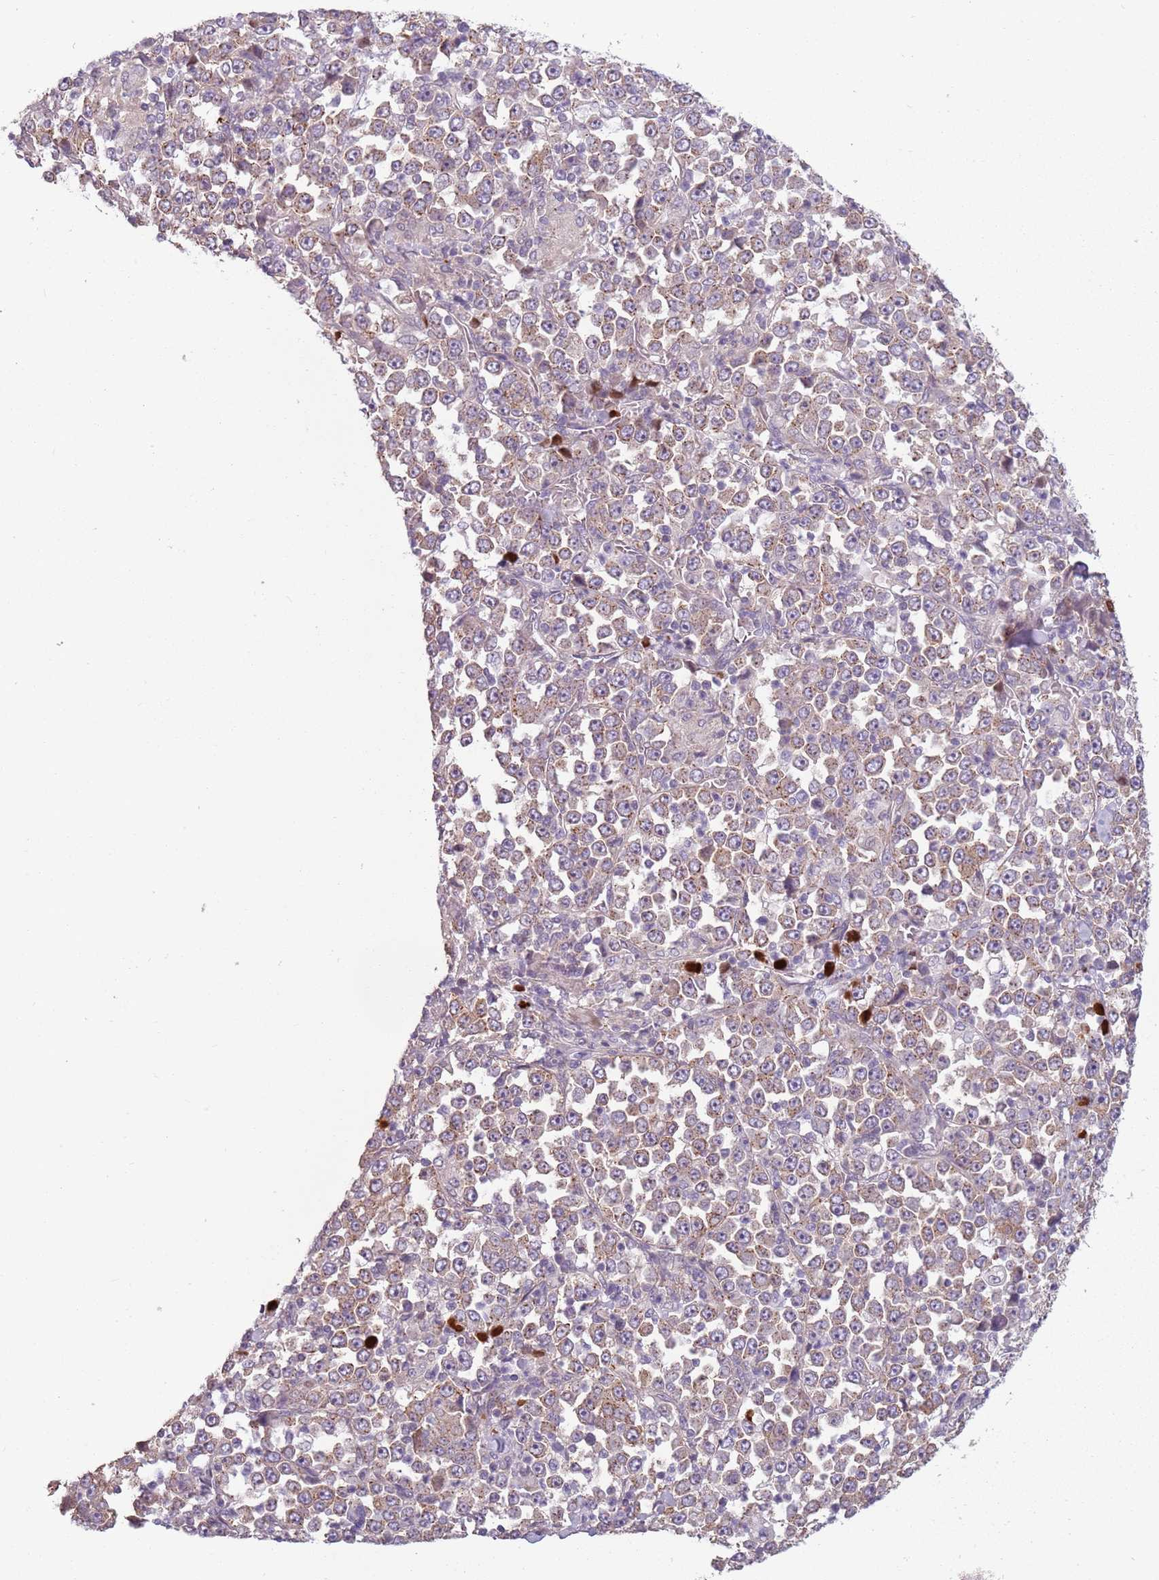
{"staining": {"intensity": "weak", "quantity": "25%-75%", "location": "cytoplasmic/membranous"}, "tissue": "stomach cancer", "cell_type": "Tumor cells", "image_type": "cancer", "snomed": [{"axis": "morphology", "description": "Normal tissue, NOS"}, {"axis": "morphology", "description": "Adenocarcinoma, NOS"}, {"axis": "topography", "description": "Stomach, upper"}, {"axis": "topography", "description": "Stomach"}], "caption": "Immunohistochemical staining of adenocarcinoma (stomach) demonstrates low levels of weak cytoplasmic/membranous positivity in about 25%-75% of tumor cells.", "gene": "TLCD2", "patient": {"sex": "male", "age": 59}}